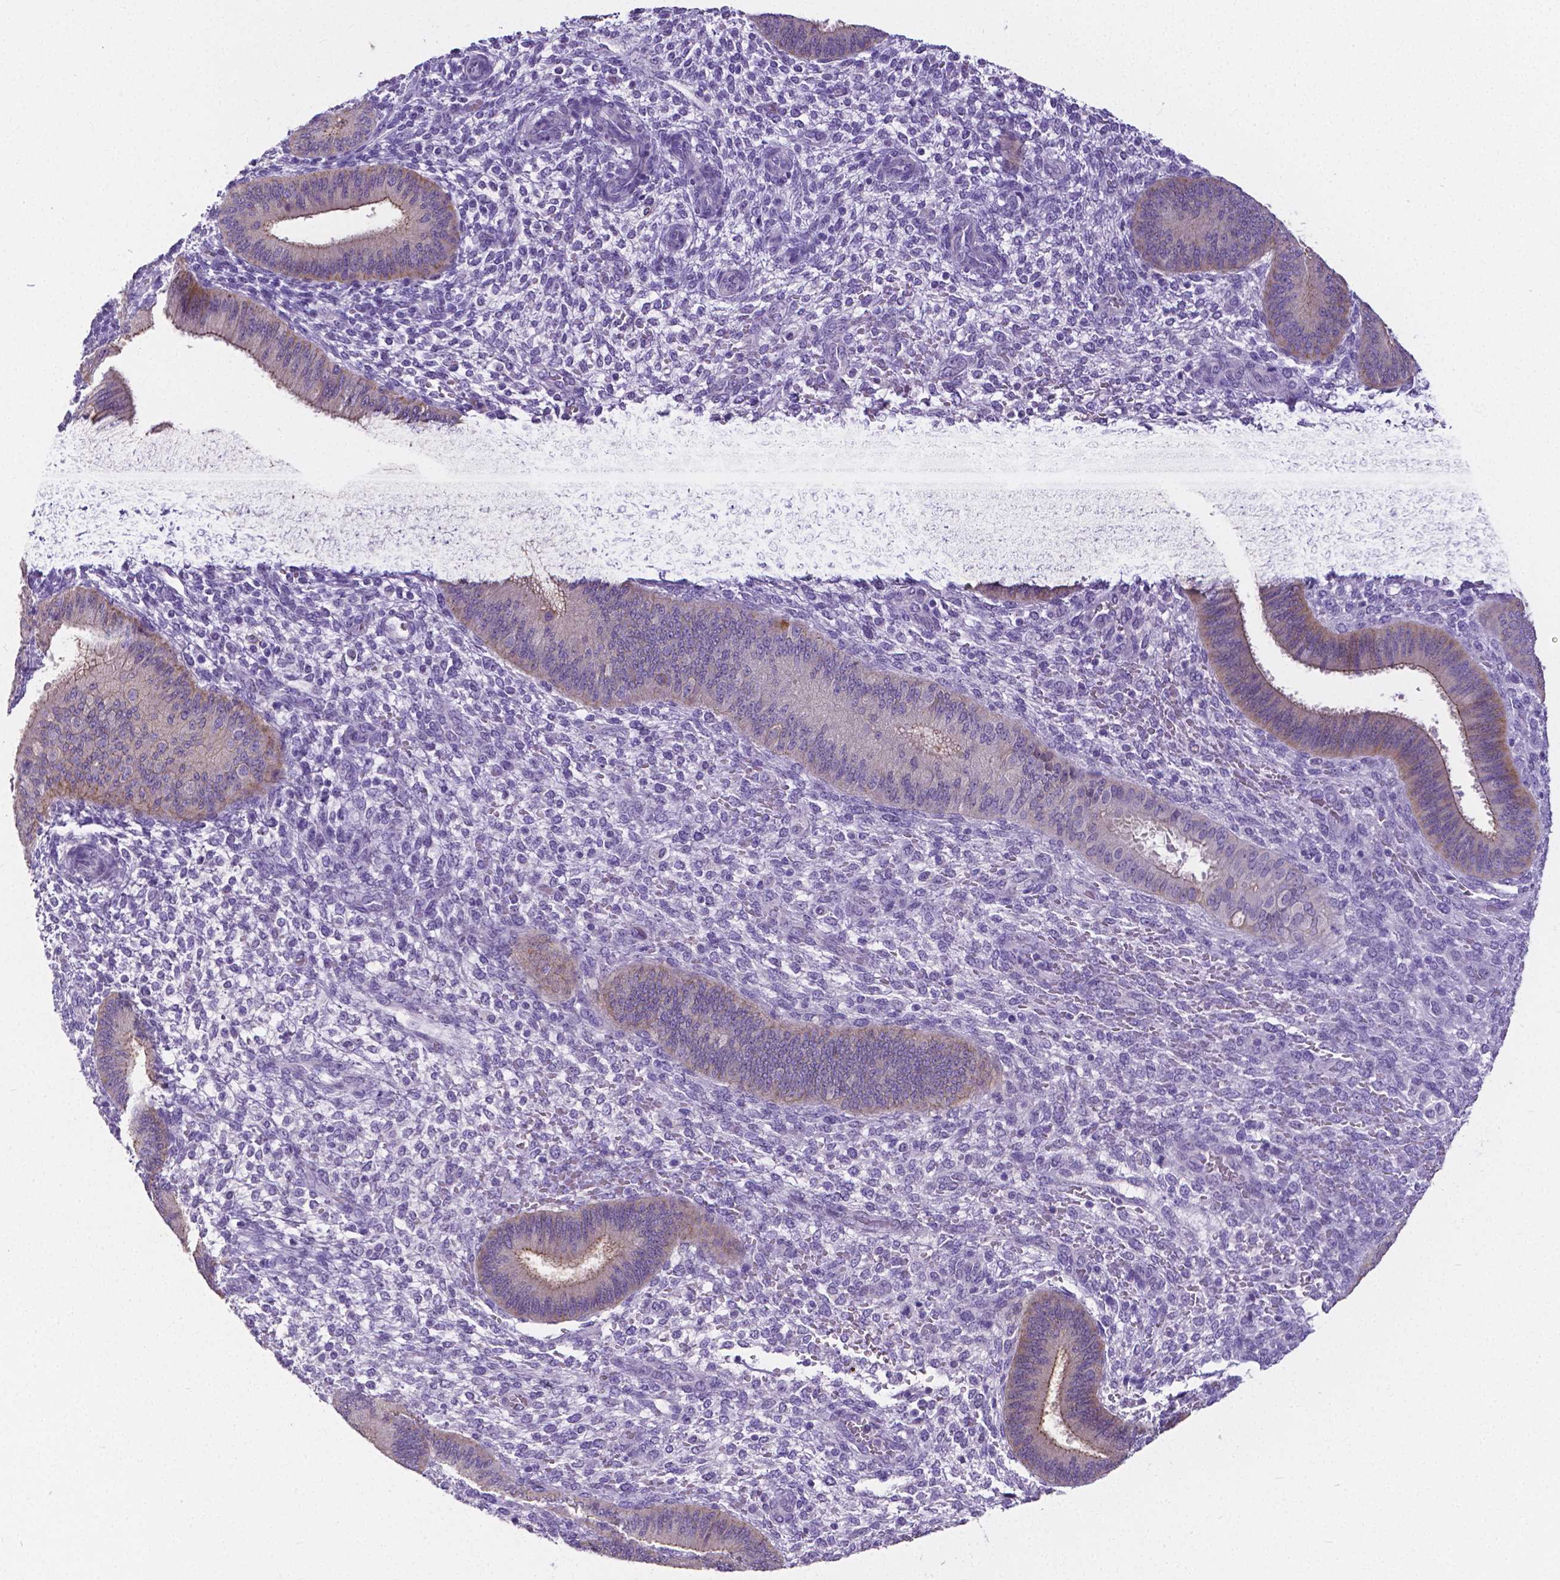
{"staining": {"intensity": "negative", "quantity": "none", "location": "none"}, "tissue": "endometrium", "cell_type": "Cells in endometrial stroma", "image_type": "normal", "snomed": [{"axis": "morphology", "description": "Normal tissue, NOS"}, {"axis": "topography", "description": "Endometrium"}], "caption": "Immunohistochemistry histopathology image of benign endometrium: endometrium stained with DAB (3,3'-diaminobenzidine) shows no significant protein positivity in cells in endometrial stroma.", "gene": "OCLN", "patient": {"sex": "female", "age": 39}}